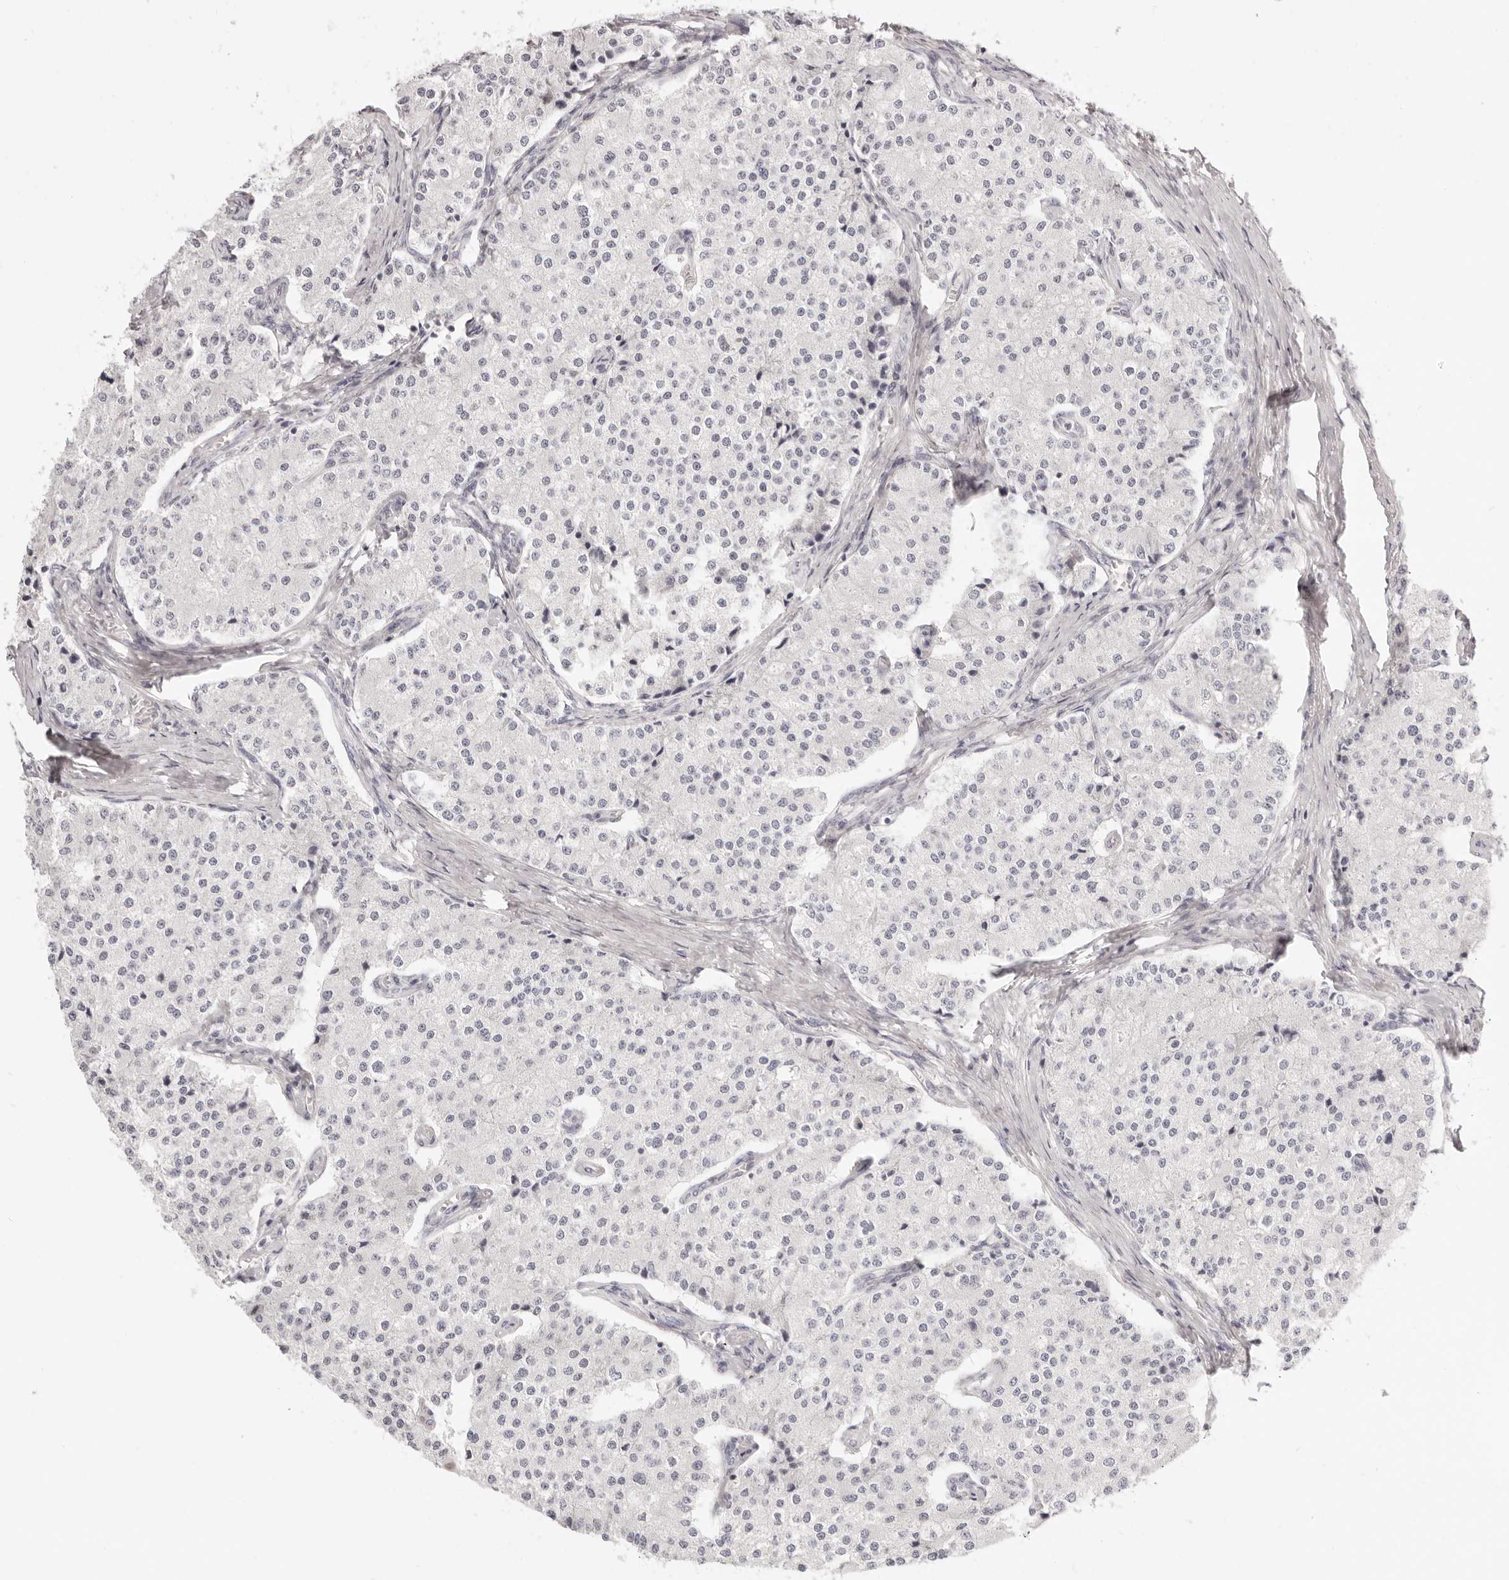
{"staining": {"intensity": "negative", "quantity": "none", "location": "none"}, "tissue": "carcinoid", "cell_type": "Tumor cells", "image_type": "cancer", "snomed": [{"axis": "morphology", "description": "Carcinoid, malignant, NOS"}, {"axis": "topography", "description": "Colon"}], "caption": "Immunohistochemistry micrograph of carcinoid (malignant) stained for a protein (brown), which reveals no expression in tumor cells.", "gene": "FABP1", "patient": {"sex": "female", "age": 52}}